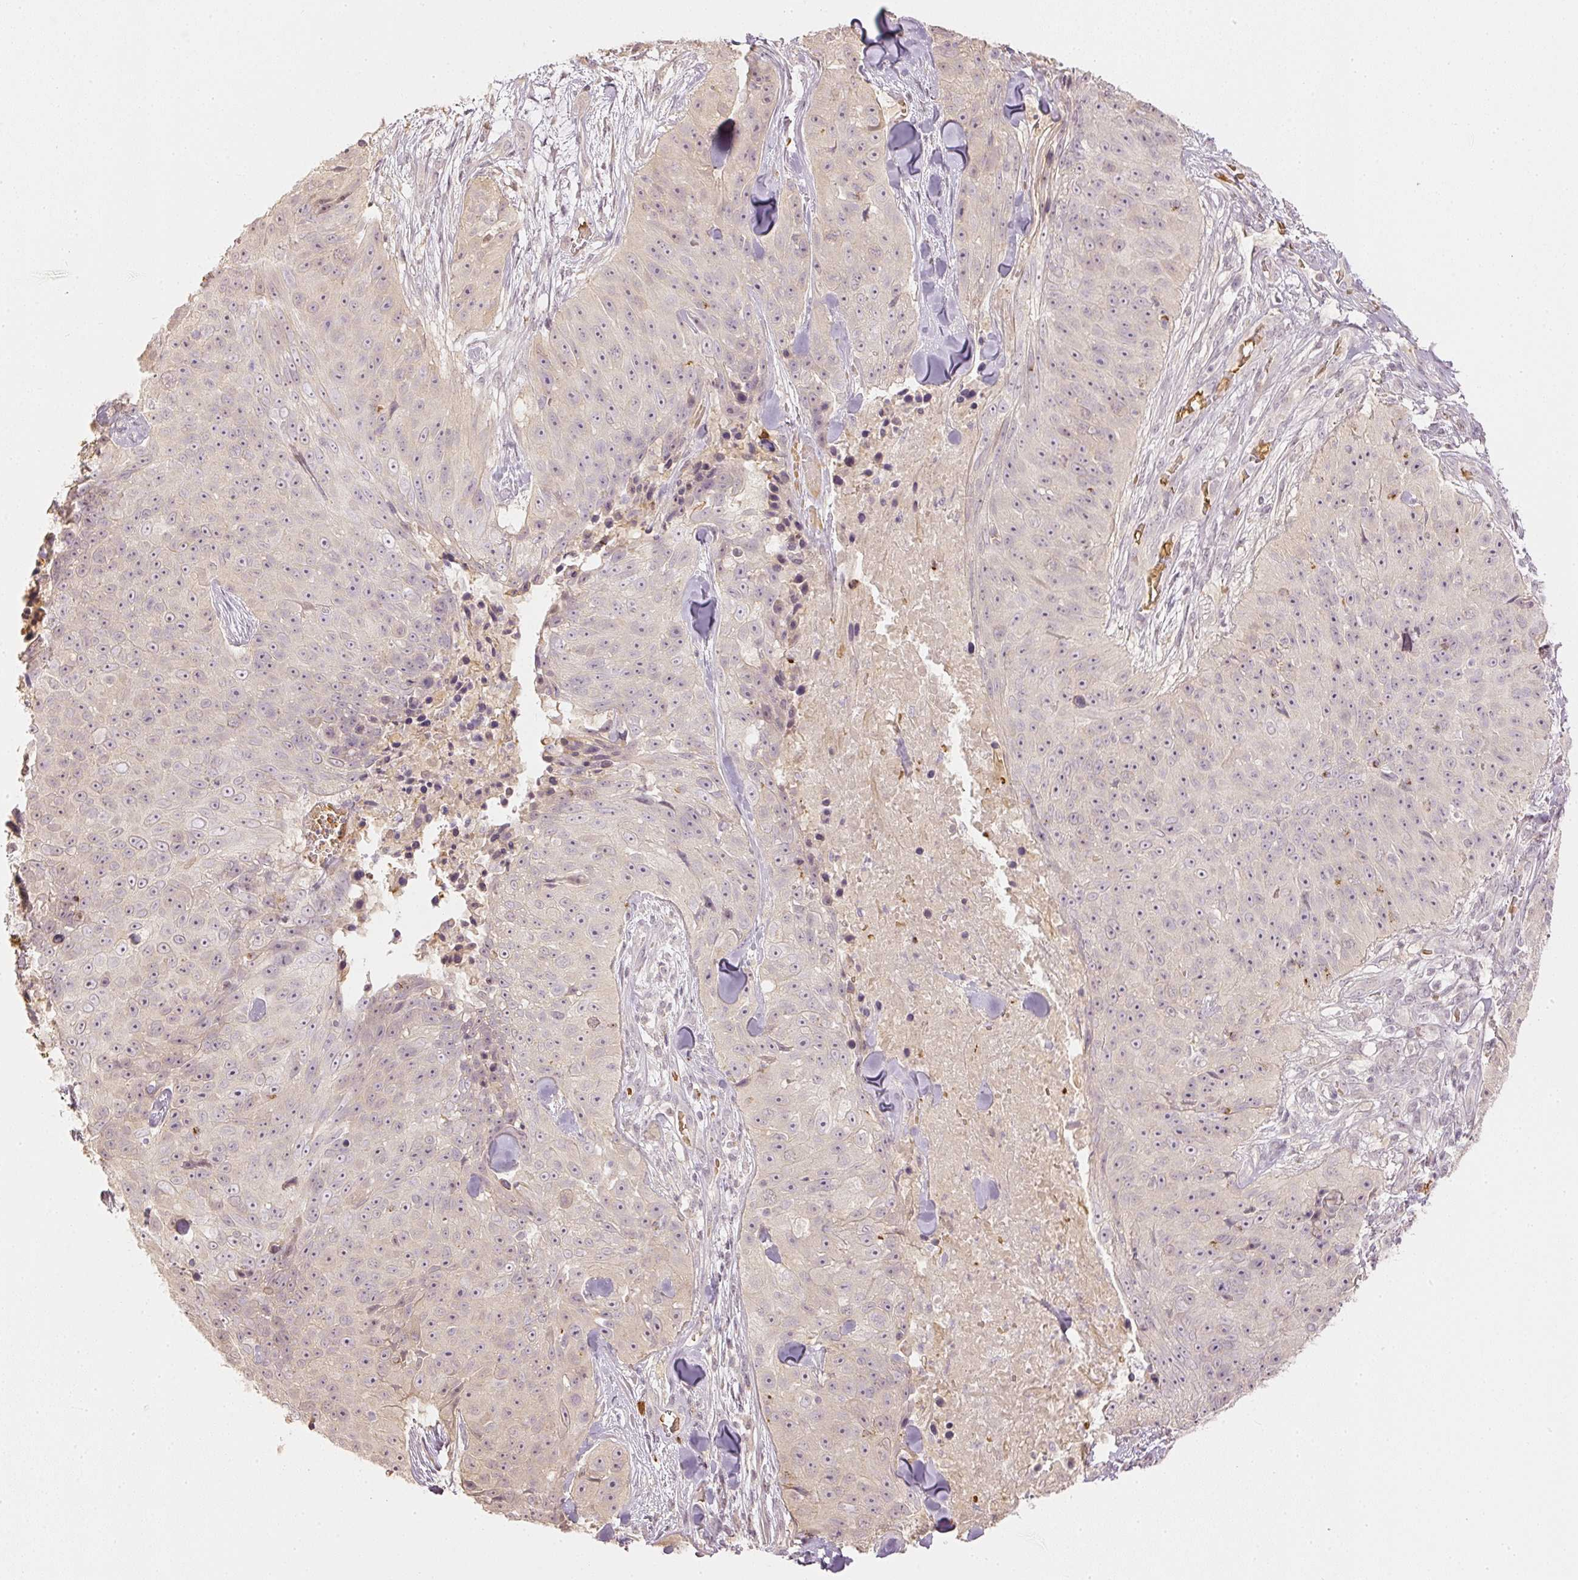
{"staining": {"intensity": "weak", "quantity": "<25%", "location": "nuclear"}, "tissue": "skin cancer", "cell_type": "Tumor cells", "image_type": "cancer", "snomed": [{"axis": "morphology", "description": "Squamous cell carcinoma, NOS"}, {"axis": "topography", "description": "Skin"}], "caption": "A micrograph of human skin squamous cell carcinoma is negative for staining in tumor cells.", "gene": "GZMA", "patient": {"sex": "female", "age": 87}}